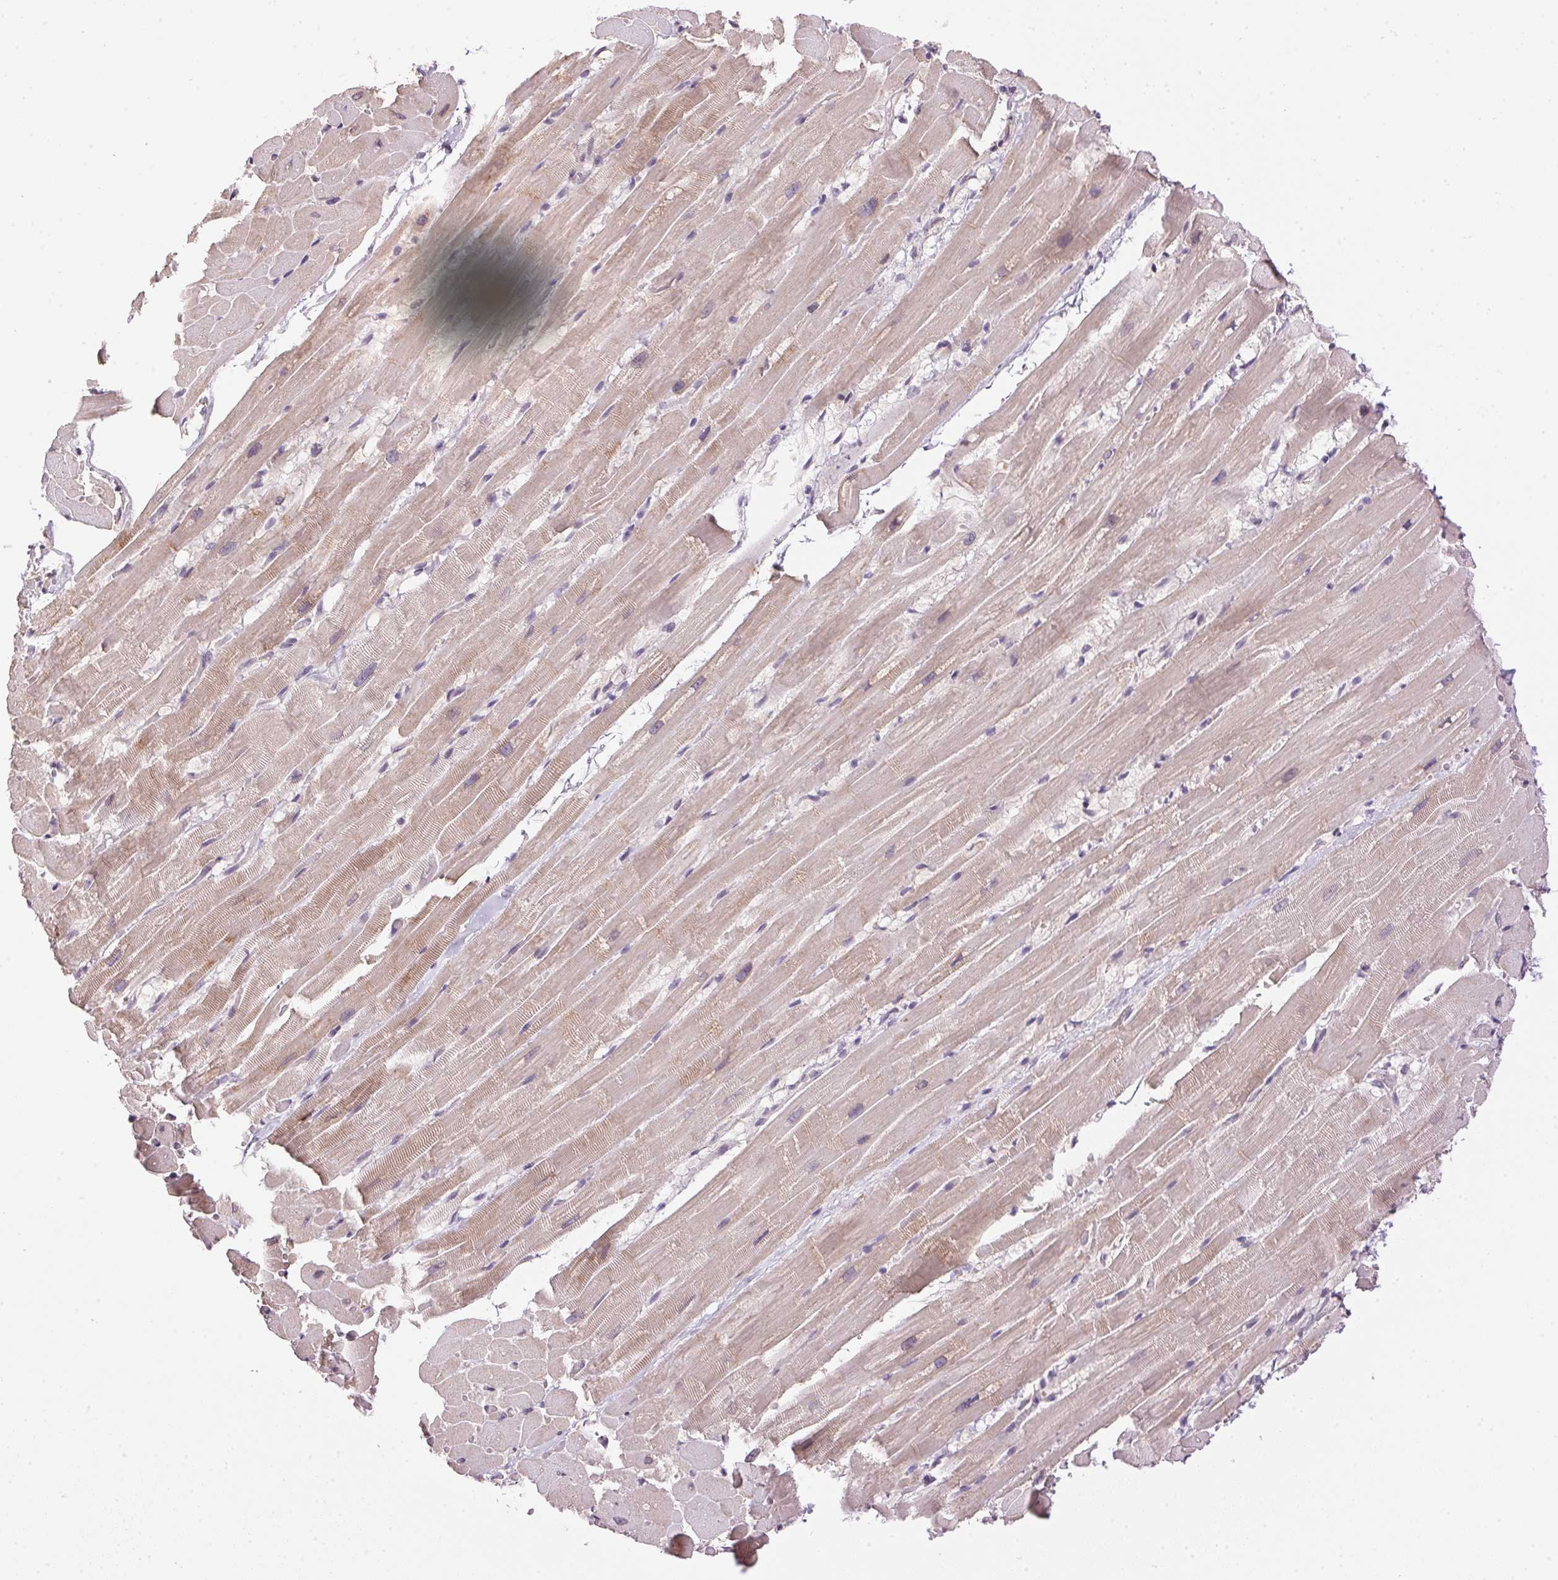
{"staining": {"intensity": "weak", "quantity": "25%-75%", "location": "cytoplasmic/membranous"}, "tissue": "heart muscle", "cell_type": "Cardiomyocytes", "image_type": "normal", "snomed": [{"axis": "morphology", "description": "Normal tissue, NOS"}, {"axis": "topography", "description": "Heart"}], "caption": "High-power microscopy captured an IHC image of normal heart muscle, revealing weak cytoplasmic/membranous positivity in about 25%-75% of cardiomyocytes. (Stains: DAB (3,3'-diaminobenzidine) in brown, nuclei in blue, Microscopy: brightfield microscopy at high magnification).", "gene": "GOLPH3", "patient": {"sex": "male", "age": 37}}